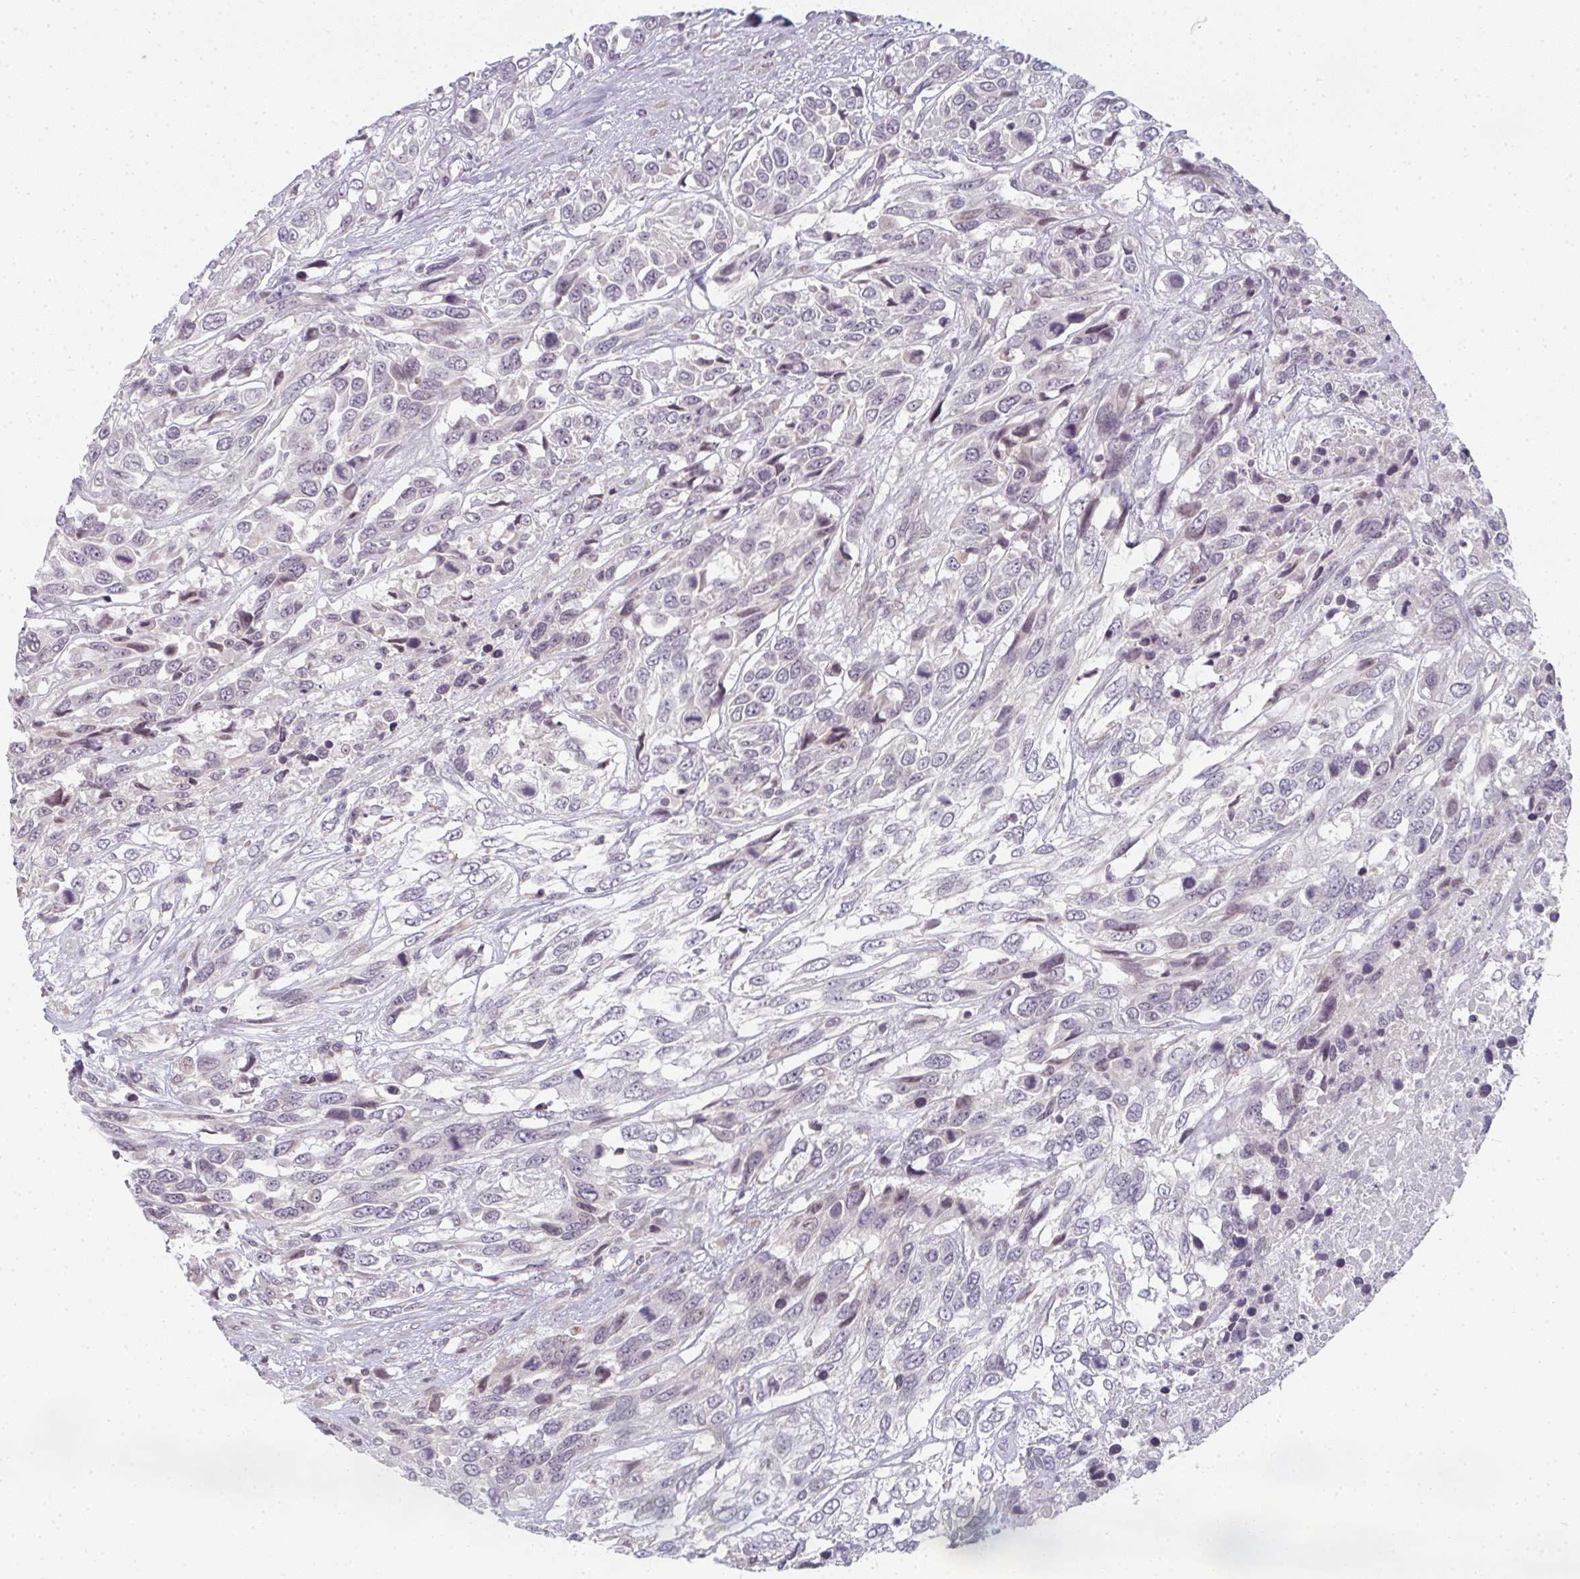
{"staining": {"intensity": "weak", "quantity": "<25%", "location": "nuclear"}, "tissue": "urothelial cancer", "cell_type": "Tumor cells", "image_type": "cancer", "snomed": [{"axis": "morphology", "description": "Urothelial carcinoma, High grade"}, {"axis": "topography", "description": "Urinary bladder"}], "caption": "Histopathology image shows no significant protein expression in tumor cells of urothelial cancer. The staining is performed using DAB (3,3'-diaminobenzidine) brown chromogen with nuclei counter-stained in using hematoxylin.", "gene": "RBBP6", "patient": {"sex": "female", "age": 70}}